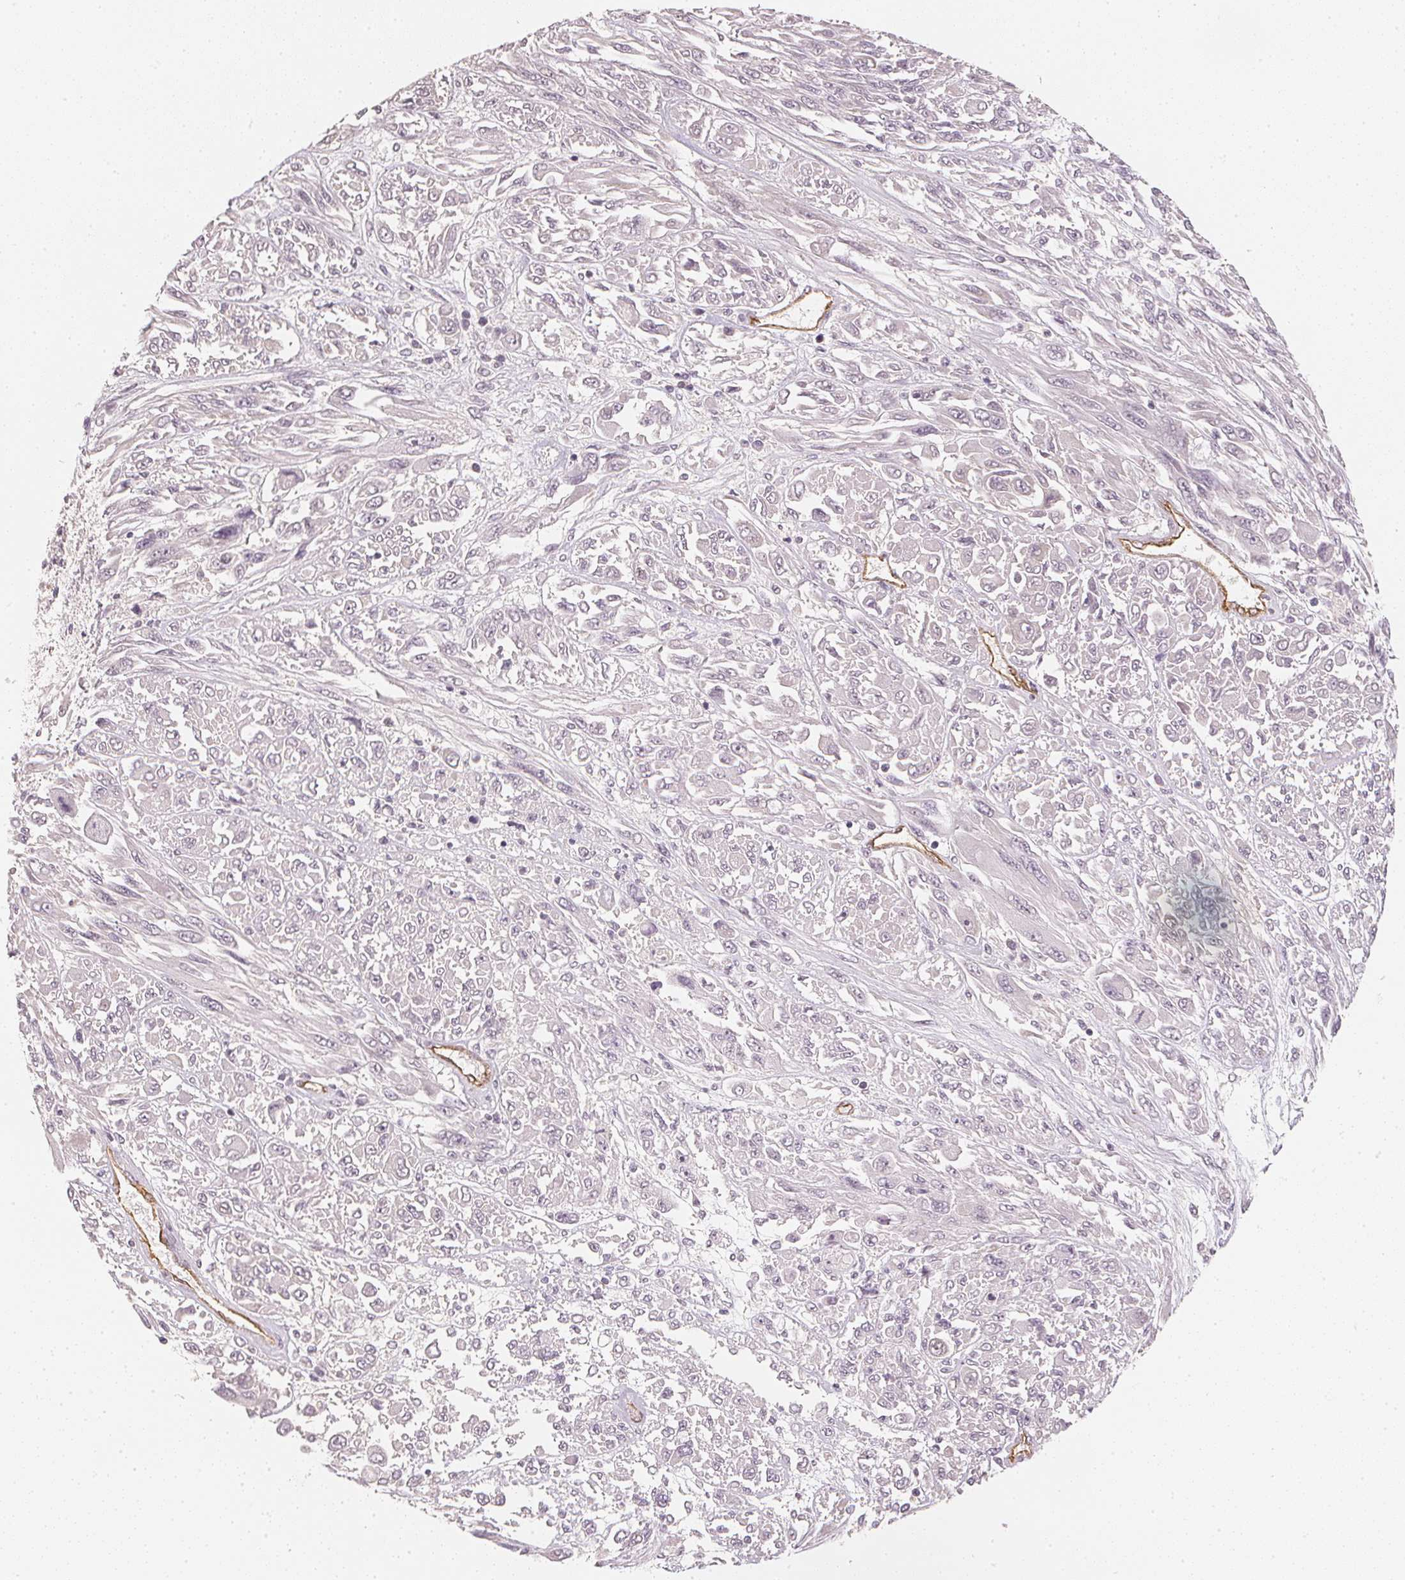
{"staining": {"intensity": "negative", "quantity": "none", "location": "none"}, "tissue": "melanoma", "cell_type": "Tumor cells", "image_type": "cancer", "snomed": [{"axis": "morphology", "description": "Malignant melanoma, NOS"}, {"axis": "topography", "description": "Skin"}], "caption": "DAB (3,3'-diaminobenzidine) immunohistochemical staining of melanoma displays no significant expression in tumor cells.", "gene": "CIB1", "patient": {"sex": "female", "age": 91}}